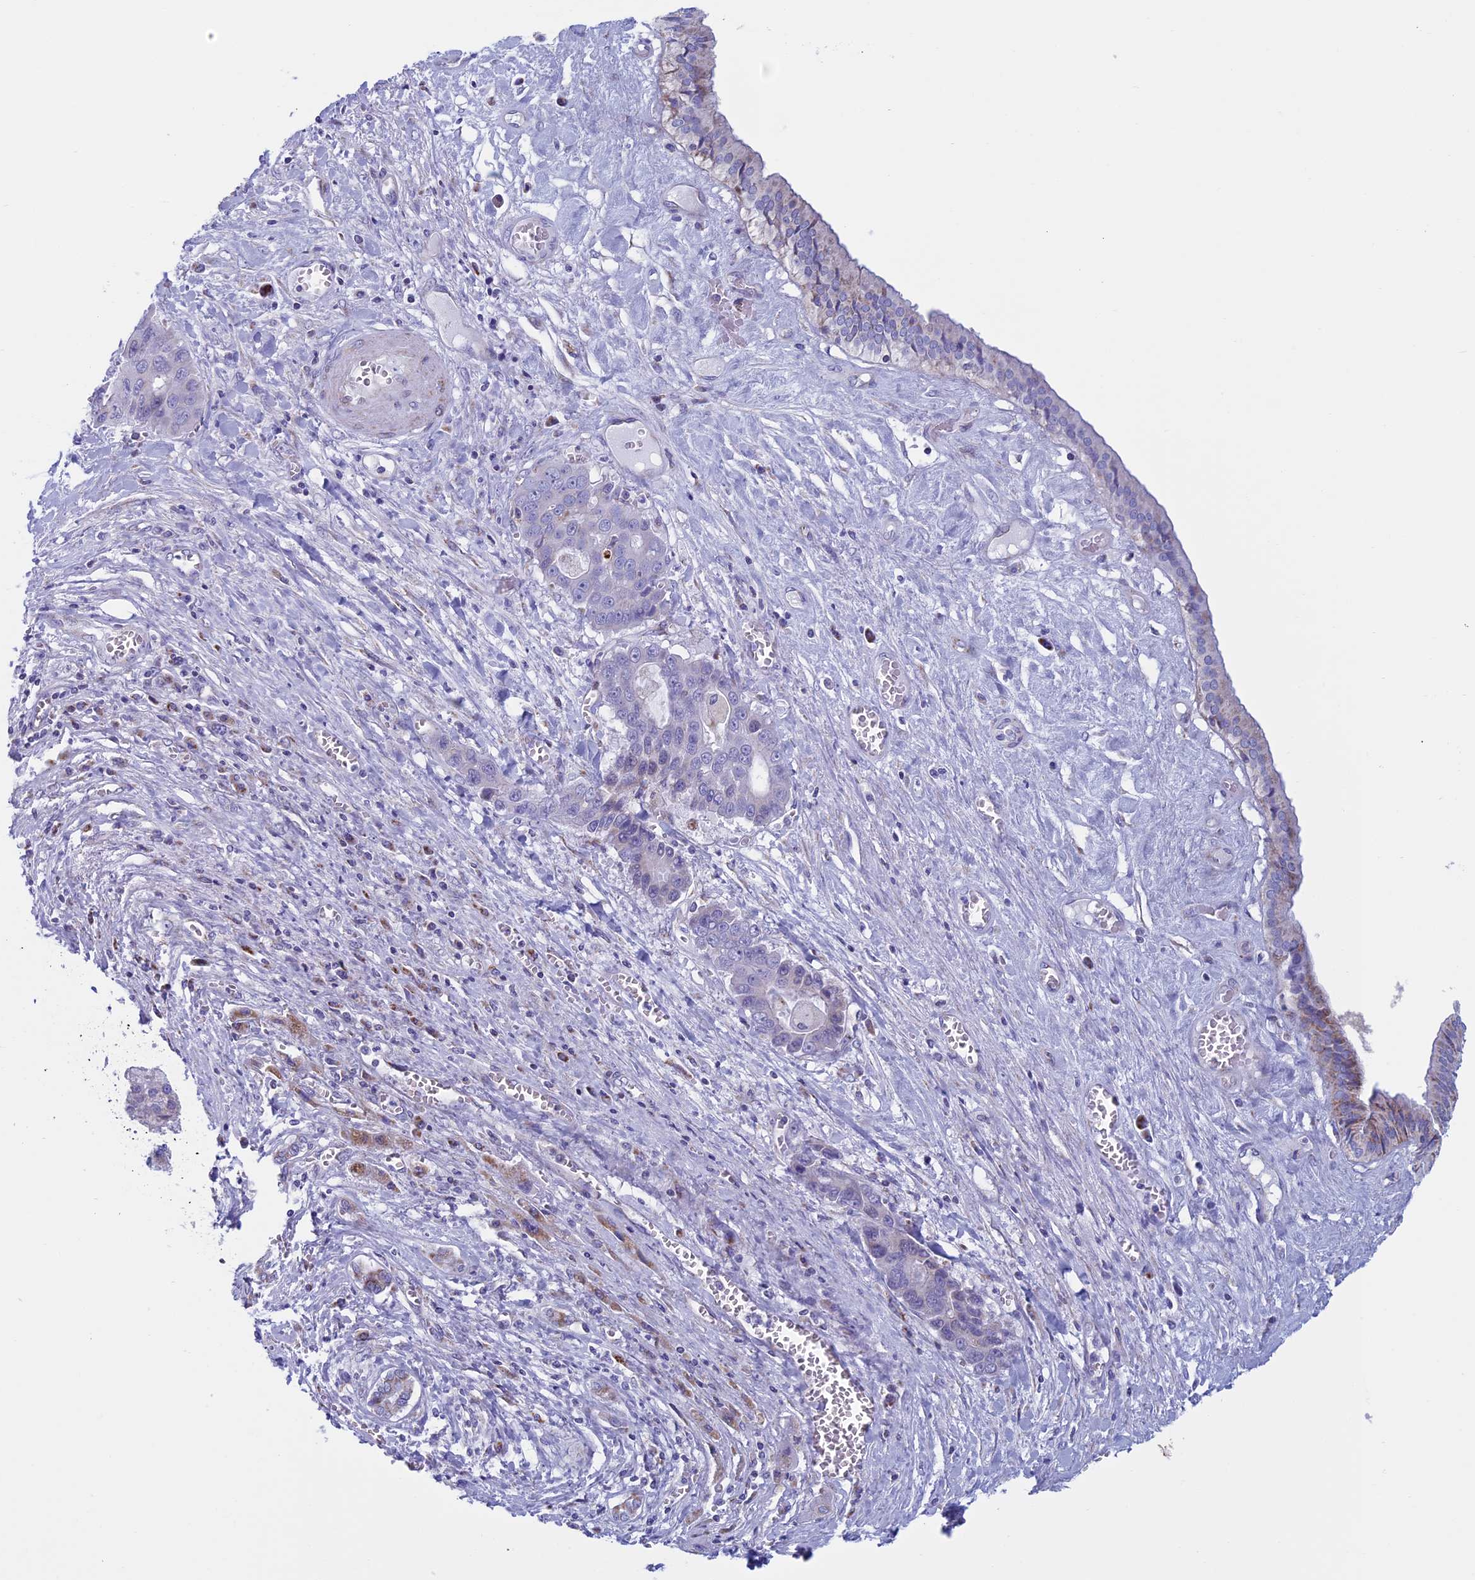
{"staining": {"intensity": "negative", "quantity": "none", "location": "none"}, "tissue": "liver cancer", "cell_type": "Tumor cells", "image_type": "cancer", "snomed": [{"axis": "morphology", "description": "Cholangiocarcinoma"}, {"axis": "topography", "description": "Liver"}], "caption": "Liver cancer (cholangiocarcinoma) stained for a protein using immunohistochemistry reveals no positivity tumor cells.", "gene": "NDUFB9", "patient": {"sex": "male", "age": 67}}